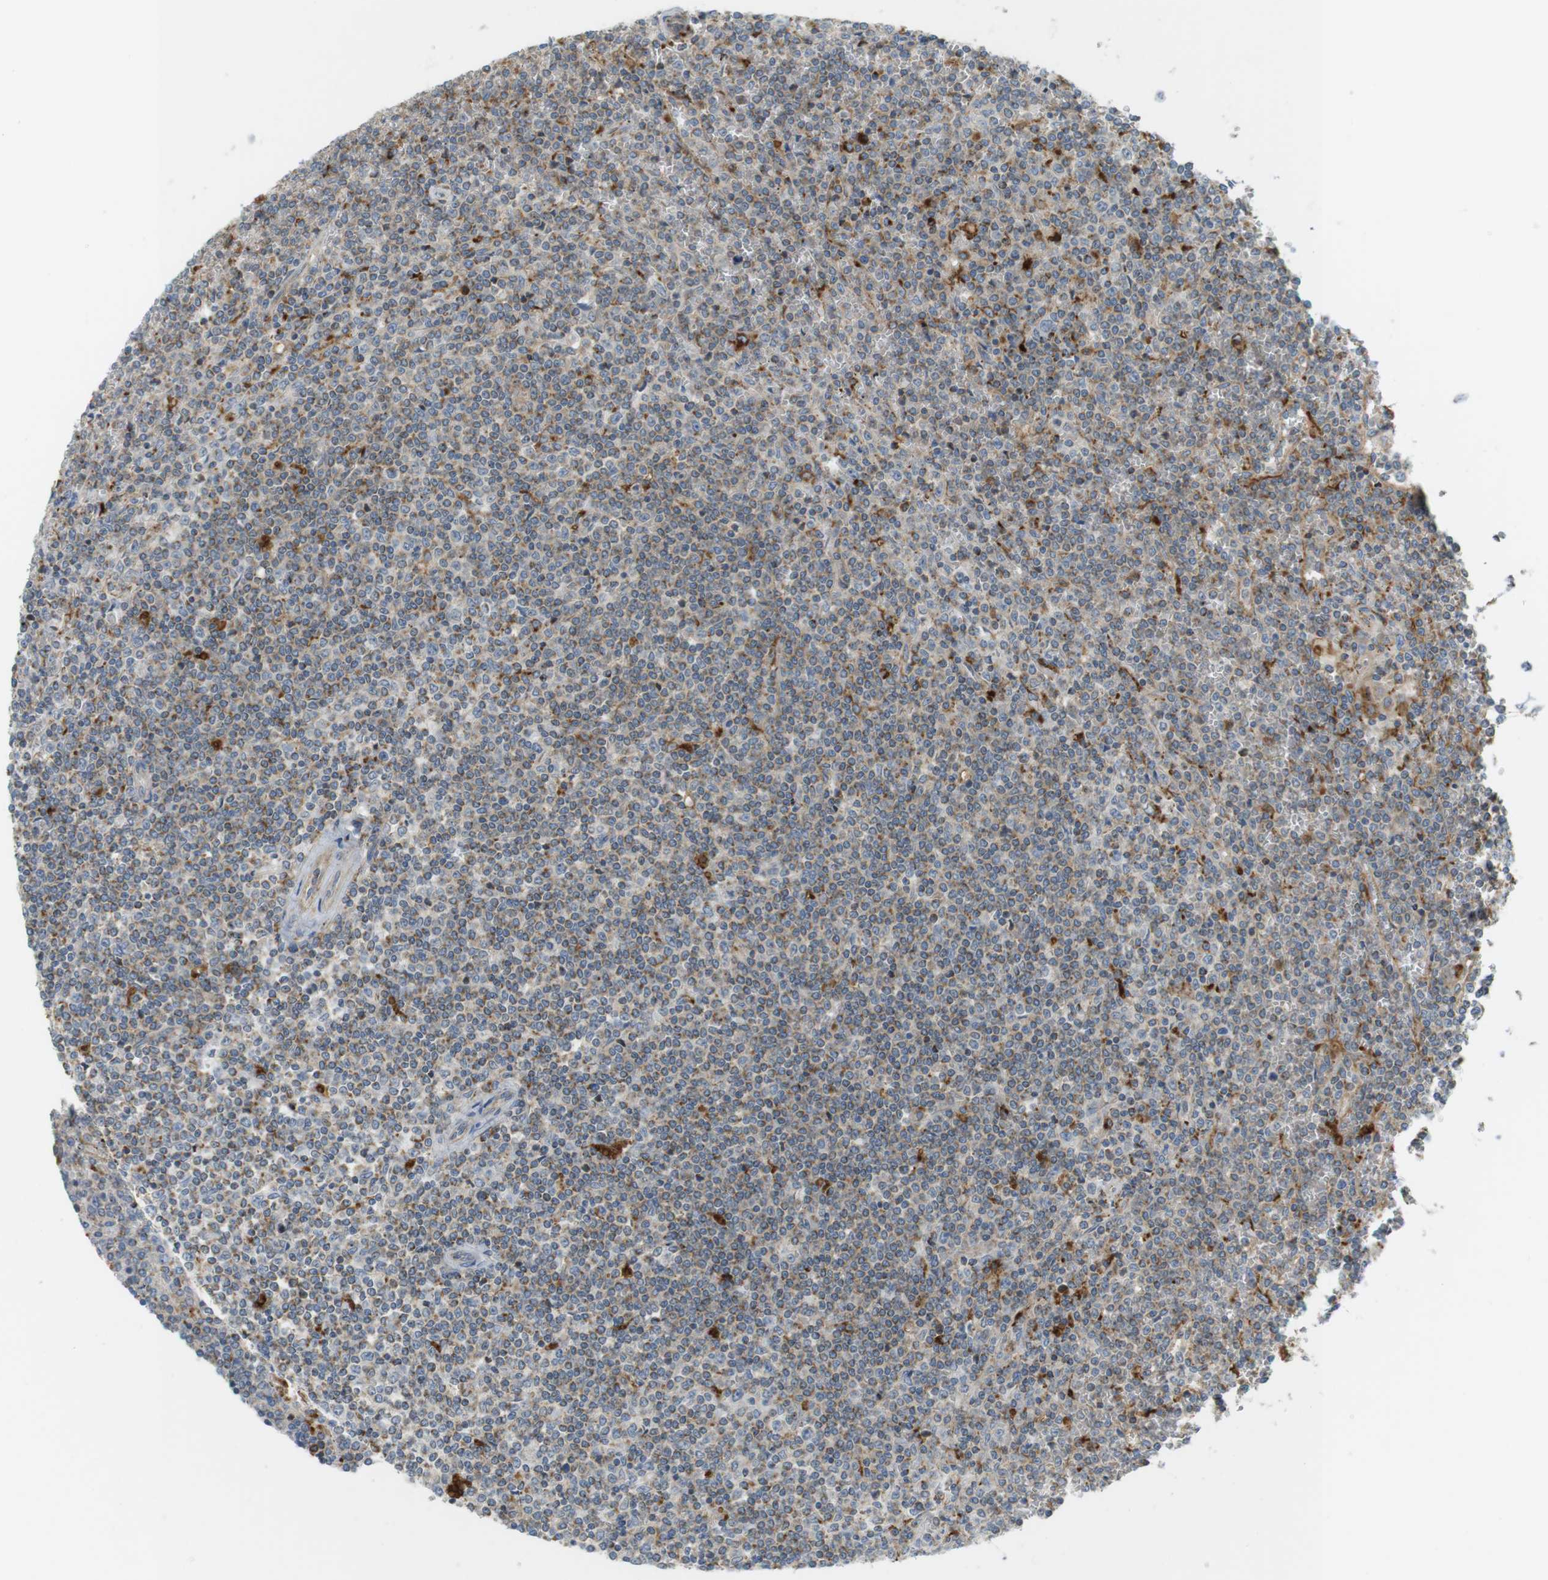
{"staining": {"intensity": "moderate", "quantity": ">75%", "location": "cytoplasmic/membranous"}, "tissue": "lymphoma", "cell_type": "Tumor cells", "image_type": "cancer", "snomed": [{"axis": "morphology", "description": "Malignant lymphoma, non-Hodgkin's type, Low grade"}, {"axis": "topography", "description": "Spleen"}], "caption": "Protein analysis of low-grade malignant lymphoma, non-Hodgkin's type tissue displays moderate cytoplasmic/membranous staining in about >75% of tumor cells.", "gene": "LAMP1", "patient": {"sex": "female", "age": 19}}